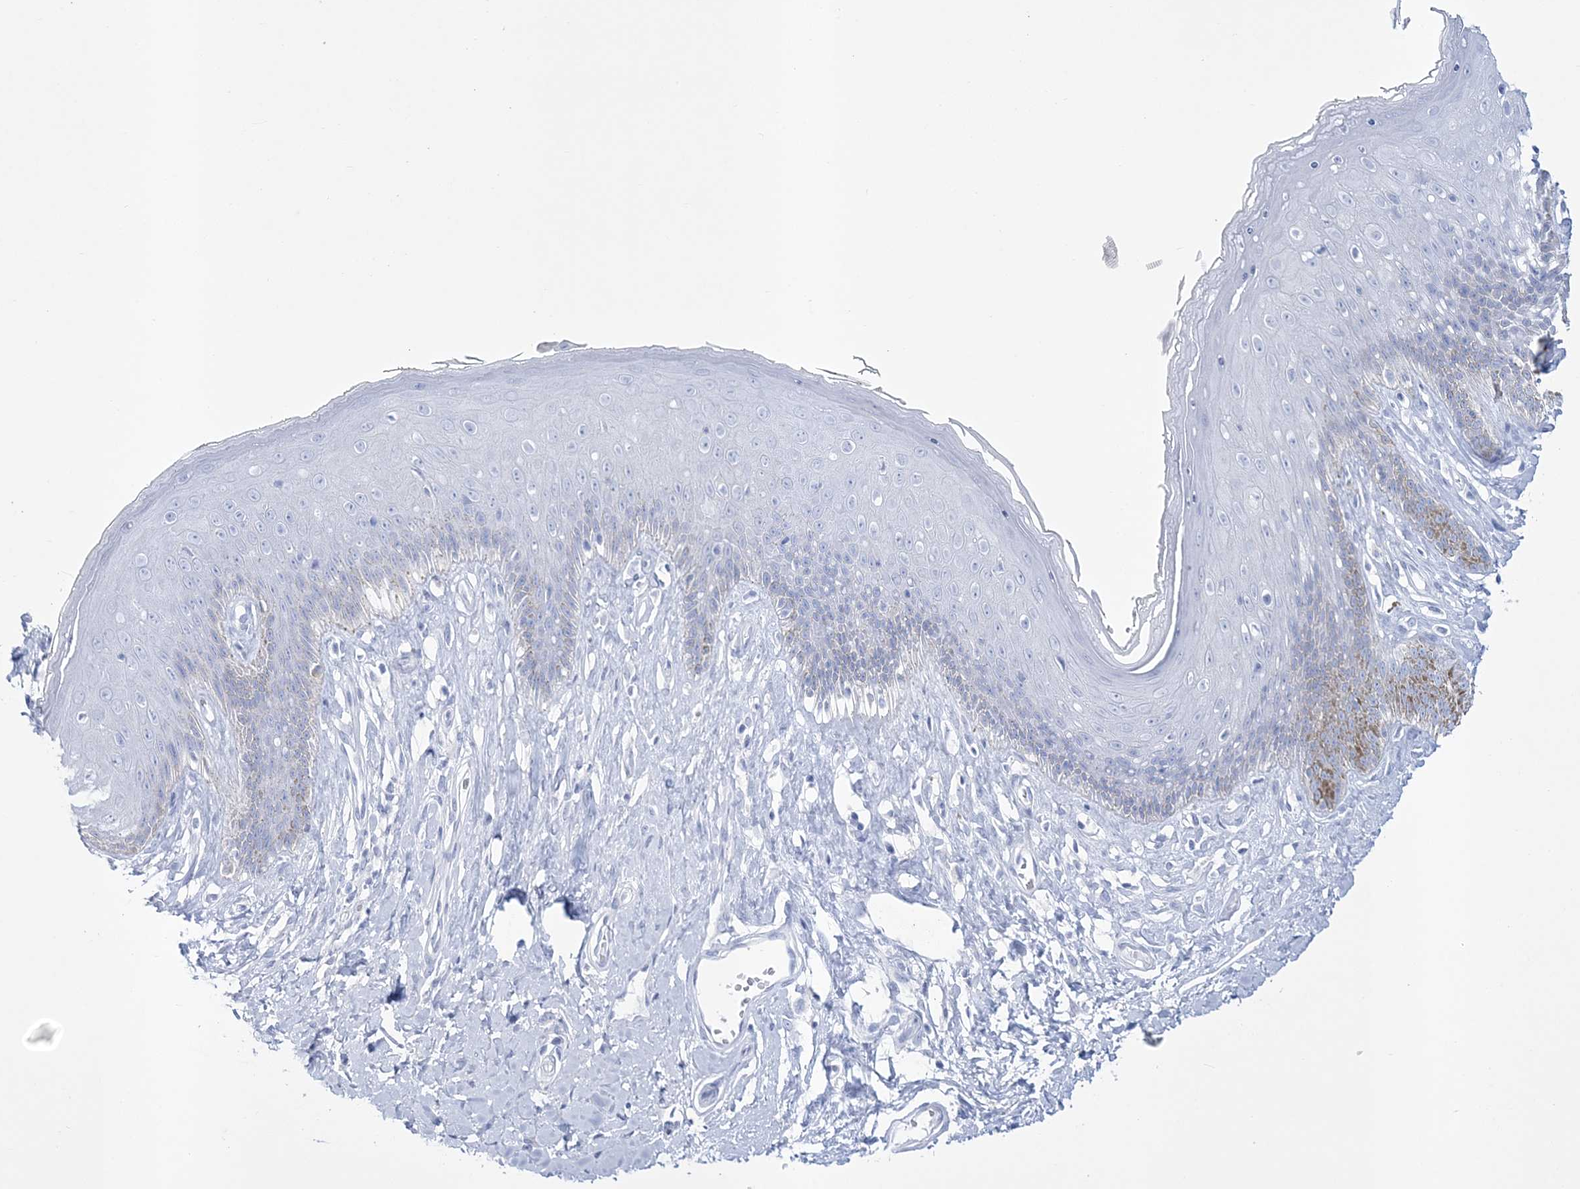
{"staining": {"intensity": "moderate", "quantity": "<25%", "location": "cytoplasmic/membranous"}, "tissue": "skin", "cell_type": "Epidermal cells", "image_type": "normal", "snomed": [{"axis": "morphology", "description": "Normal tissue, NOS"}, {"axis": "morphology", "description": "Squamous cell carcinoma, NOS"}, {"axis": "topography", "description": "Vulva"}], "caption": "Immunohistochemical staining of benign human skin exhibits low levels of moderate cytoplasmic/membranous positivity in approximately <25% of epidermal cells. (Stains: DAB (3,3'-diaminobenzidine) in brown, nuclei in blue, Microscopy: brightfield microscopy at high magnification).", "gene": "RBP2", "patient": {"sex": "female", "age": 85}}